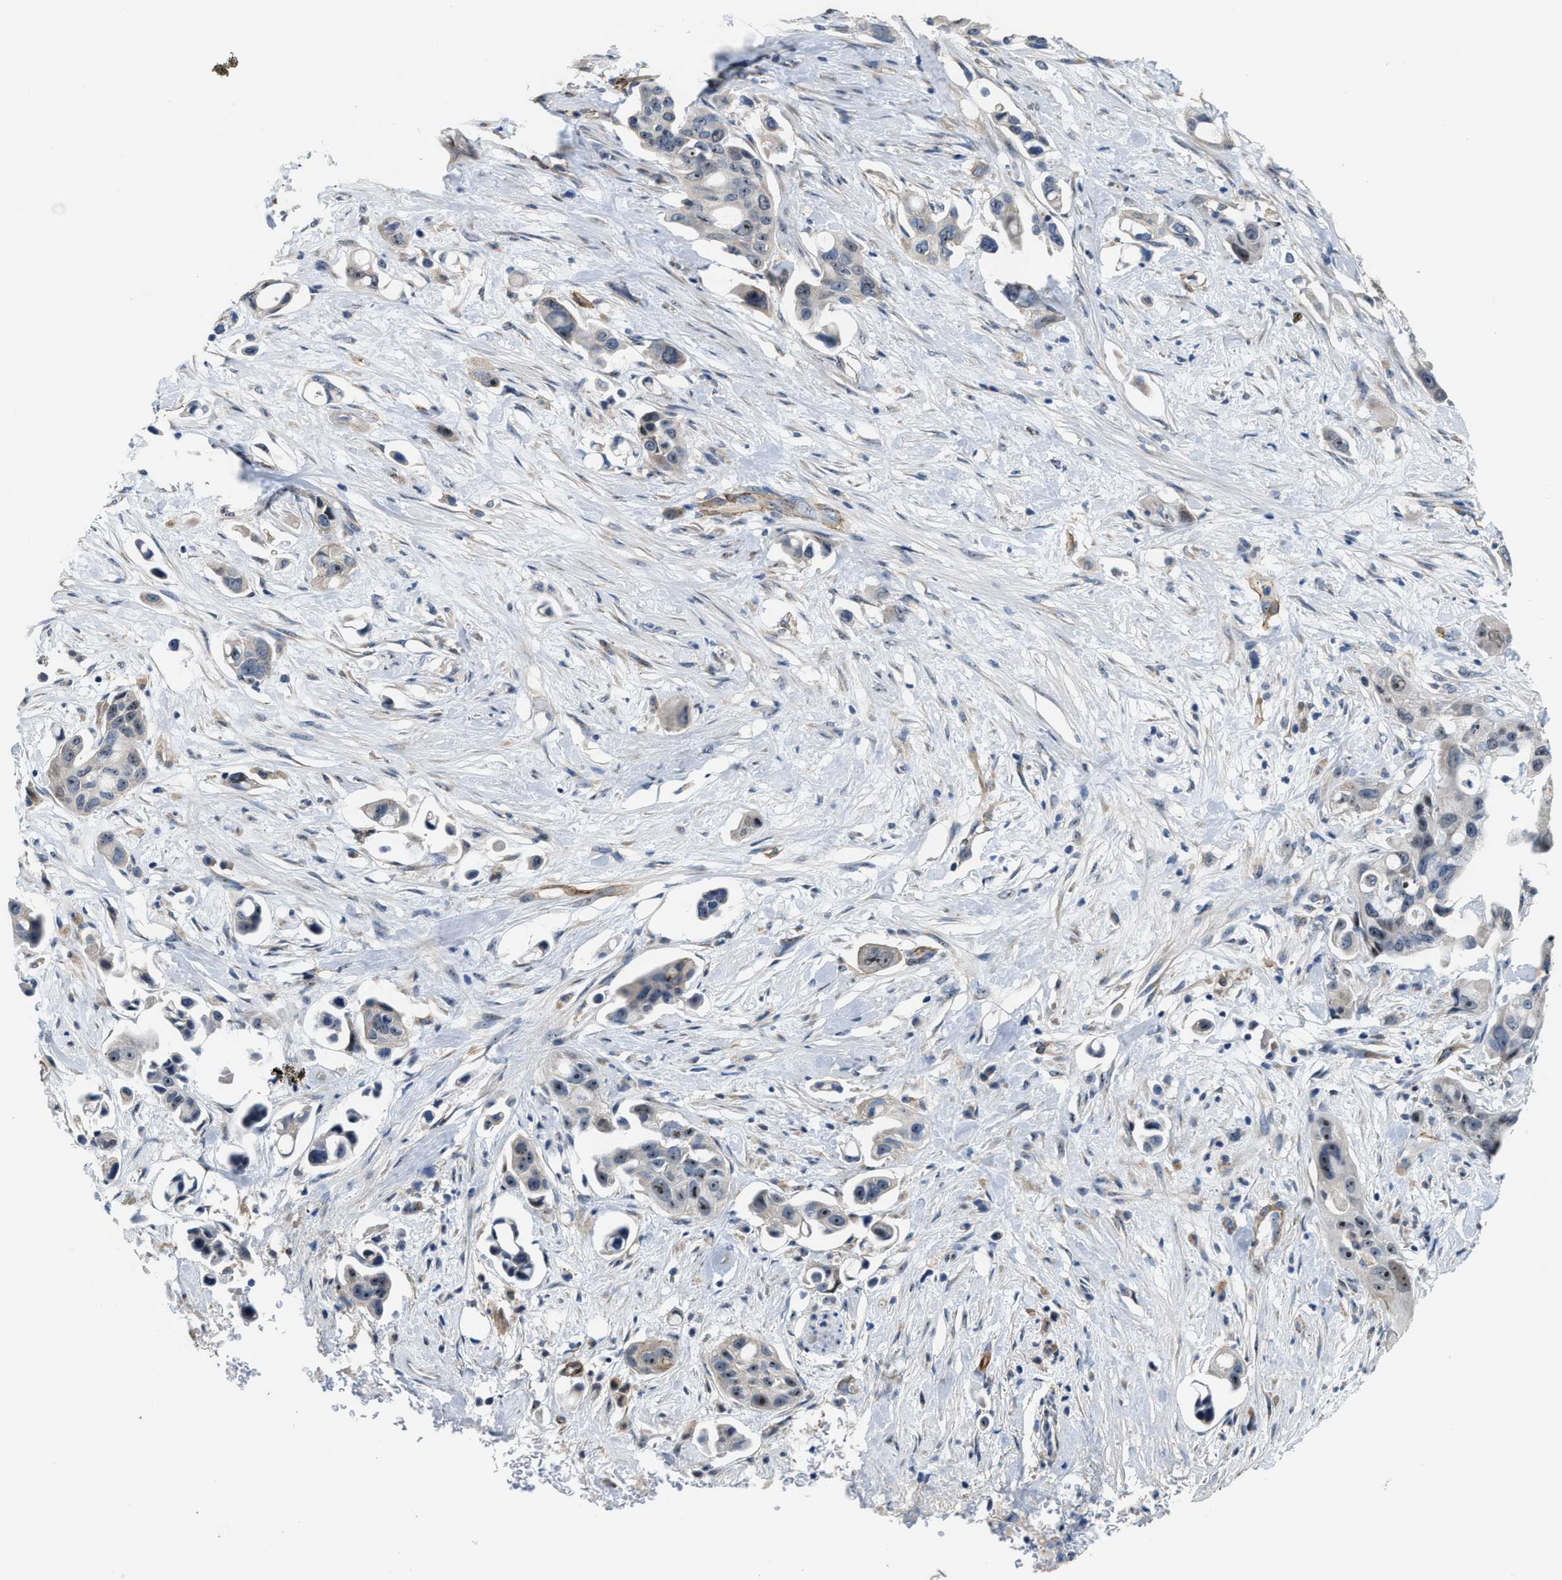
{"staining": {"intensity": "moderate", "quantity": "25%-75%", "location": "cytoplasmic/membranous,nuclear"}, "tissue": "pancreatic cancer", "cell_type": "Tumor cells", "image_type": "cancer", "snomed": [{"axis": "morphology", "description": "Adenocarcinoma, NOS"}, {"axis": "topography", "description": "Pancreas"}], "caption": "Pancreatic cancer (adenocarcinoma) stained for a protein (brown) reveals moderate cytoplasmic/membranous and nuclear positive staining in approximately 25%-75% of tumor cells.", "gene": "ZNF783", "patient": {"sex": "male", "age": 53}}